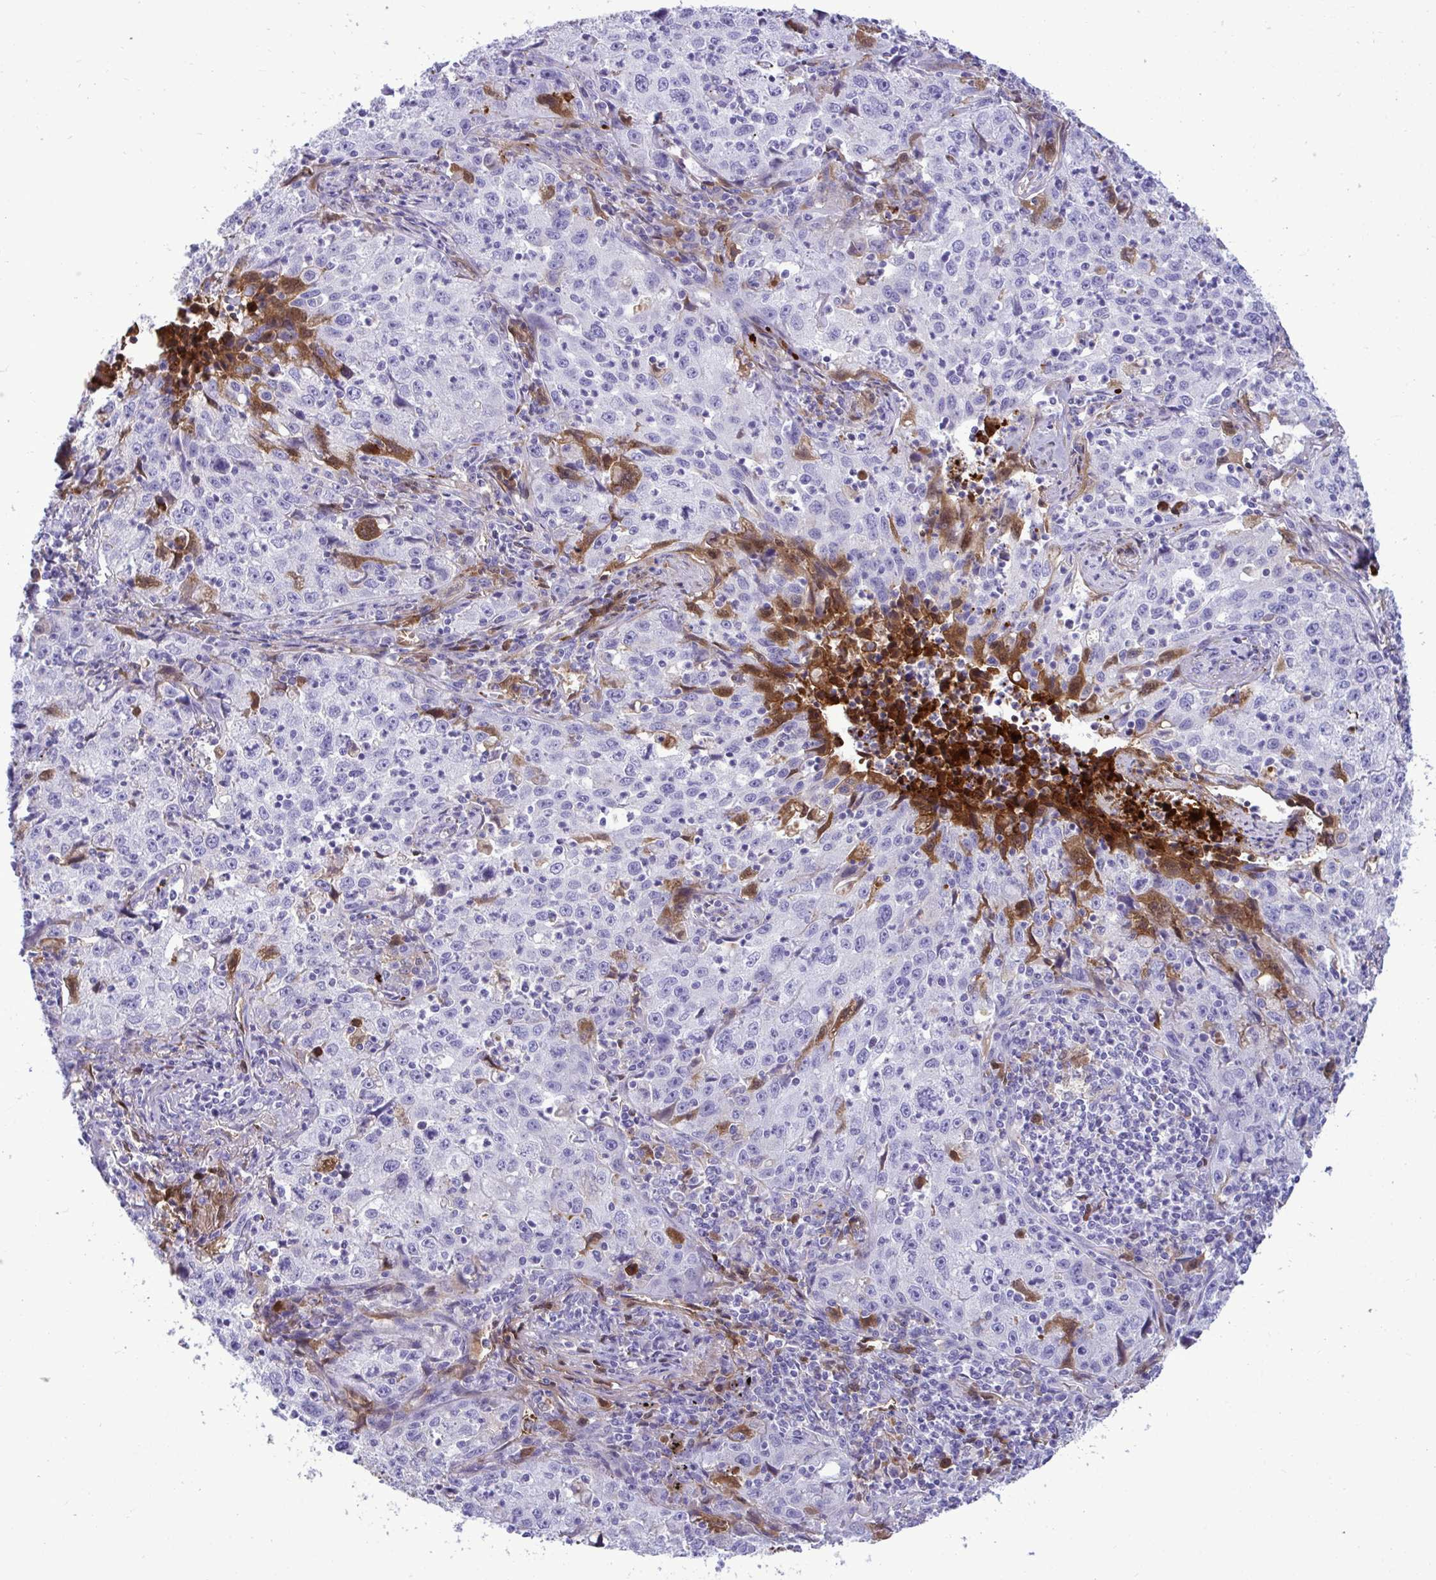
{"staining": {"intensity": "moderate", "quantity": "<25%", "location": "cytoplasmic/membranous"}, "tissue": "lung cancer", "cell_type": "Tumor cells", "image_type": "cancer", "snomed": [{"axis": "morphology", "description": "Squamous cell carcinoma, NOS"}, {"axis": "topography", "description": "Lung"}], "caption": "High-magnification brightfield microscopy of lung cancer stained with DAB (3,3'-diaminobenzidine) (brown) and counterstained with hematoxylin (blue). tumor cells exhibit moderate cytoplasmic/membranous expression is appreciated in about<25% of cells. (DAB (3,3'-diaminobenzidine) = brown stain, brightfield microscopy at high magnification).", "gene": "F2", "patient": {"sex": "male", "age": 71}}